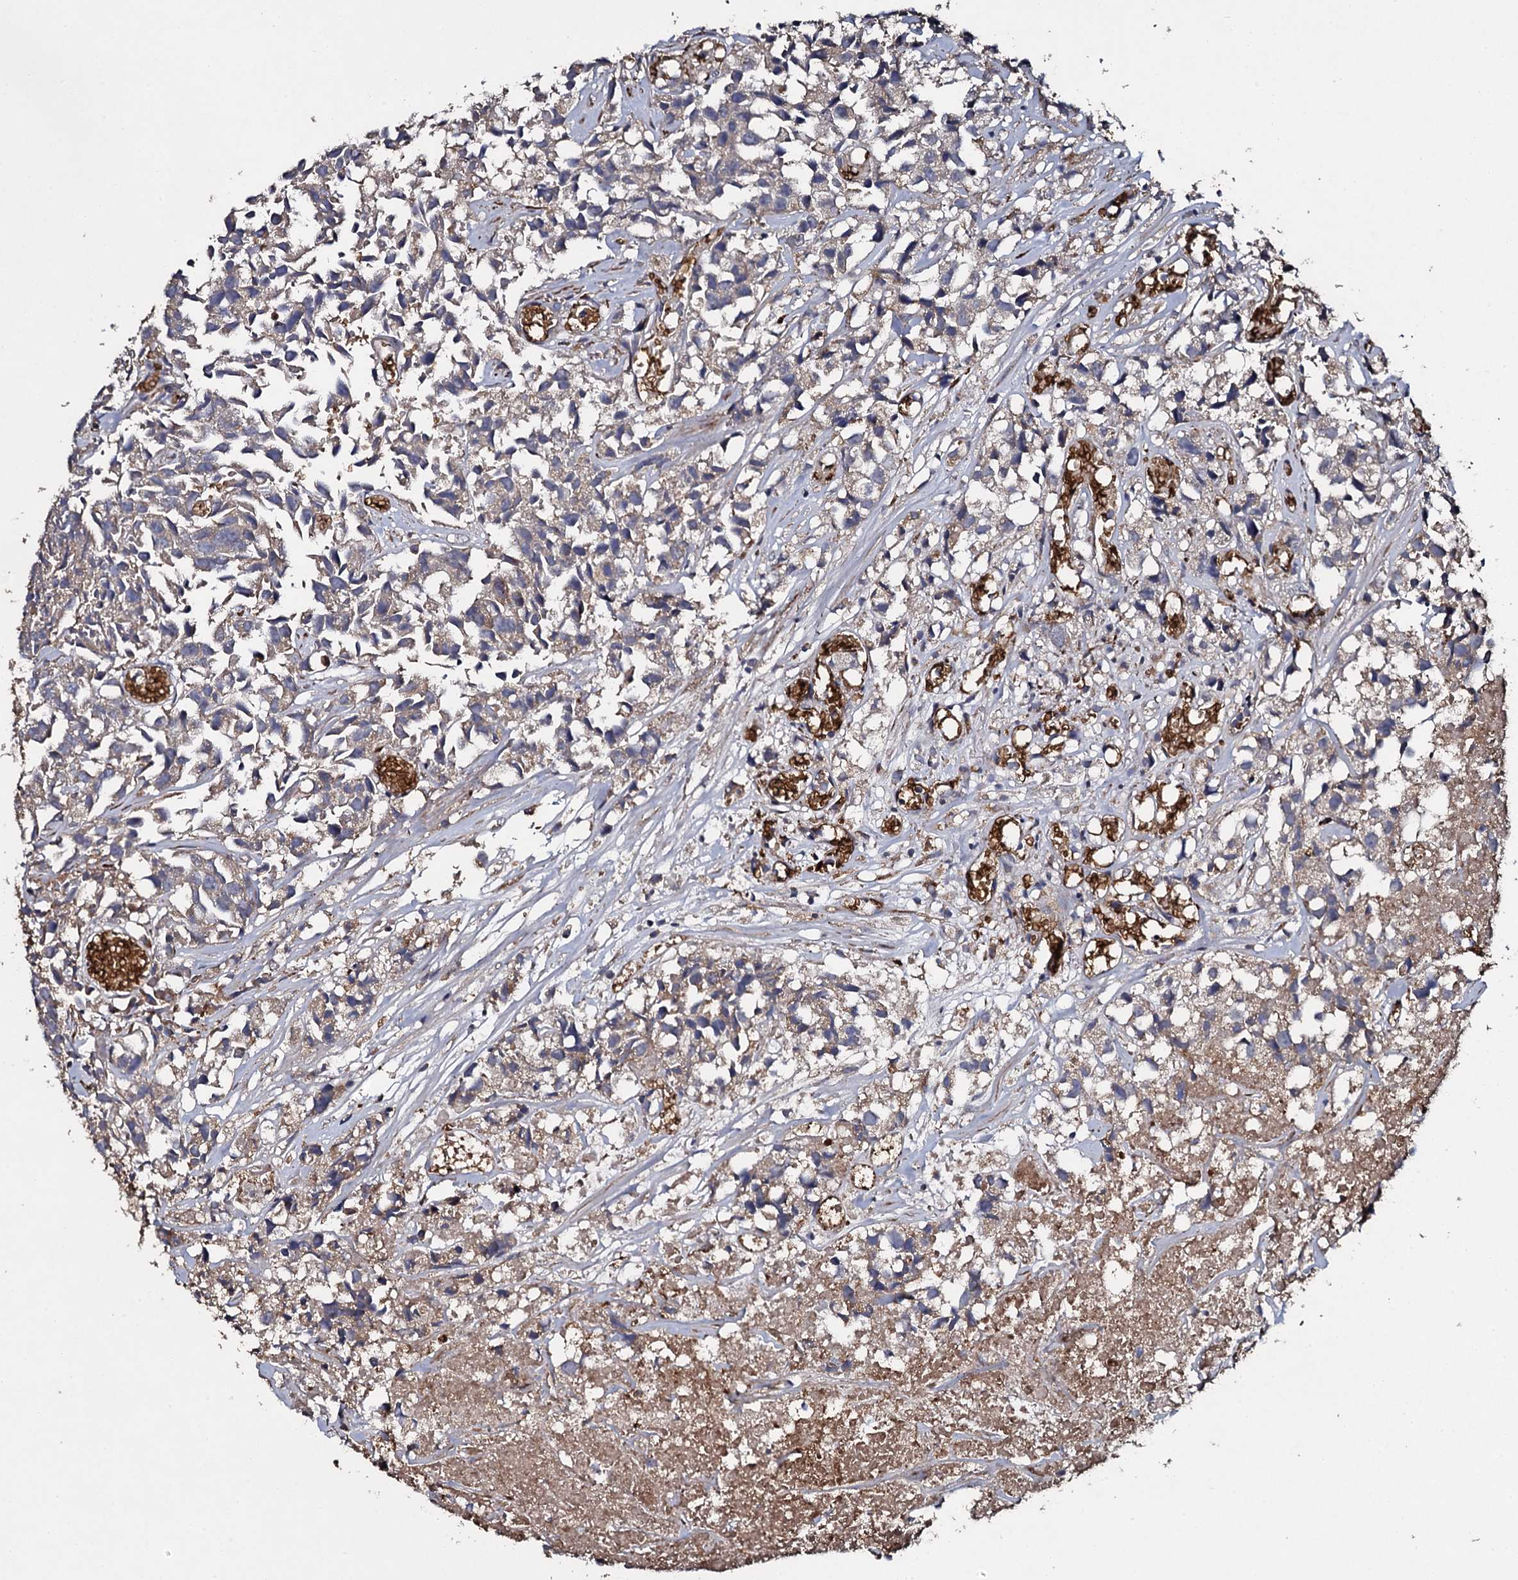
{"staining": {"intensity": "weak", "quantity": "25%-75%", "location": "cytoplasmic/membranous"}, "tissue": "urothelial cancer", "cell_type": "Tumor cells", "image_type": "cancer", "snomed": [{"axis": "morphology", "description": "Urothelial carcinoma, High grade"}, {"axis": "topography", "description": "Urinary bladder"}], "caption": "A photomicrograph showing weak cytoplasmic/membranous positivity in about 25%-75% of tumor cells in urothelial cancer, as visualized by brown immunohistochemical staining.", "gene": "LRRC28", "patient": {"sex": "female", "age": 75}}